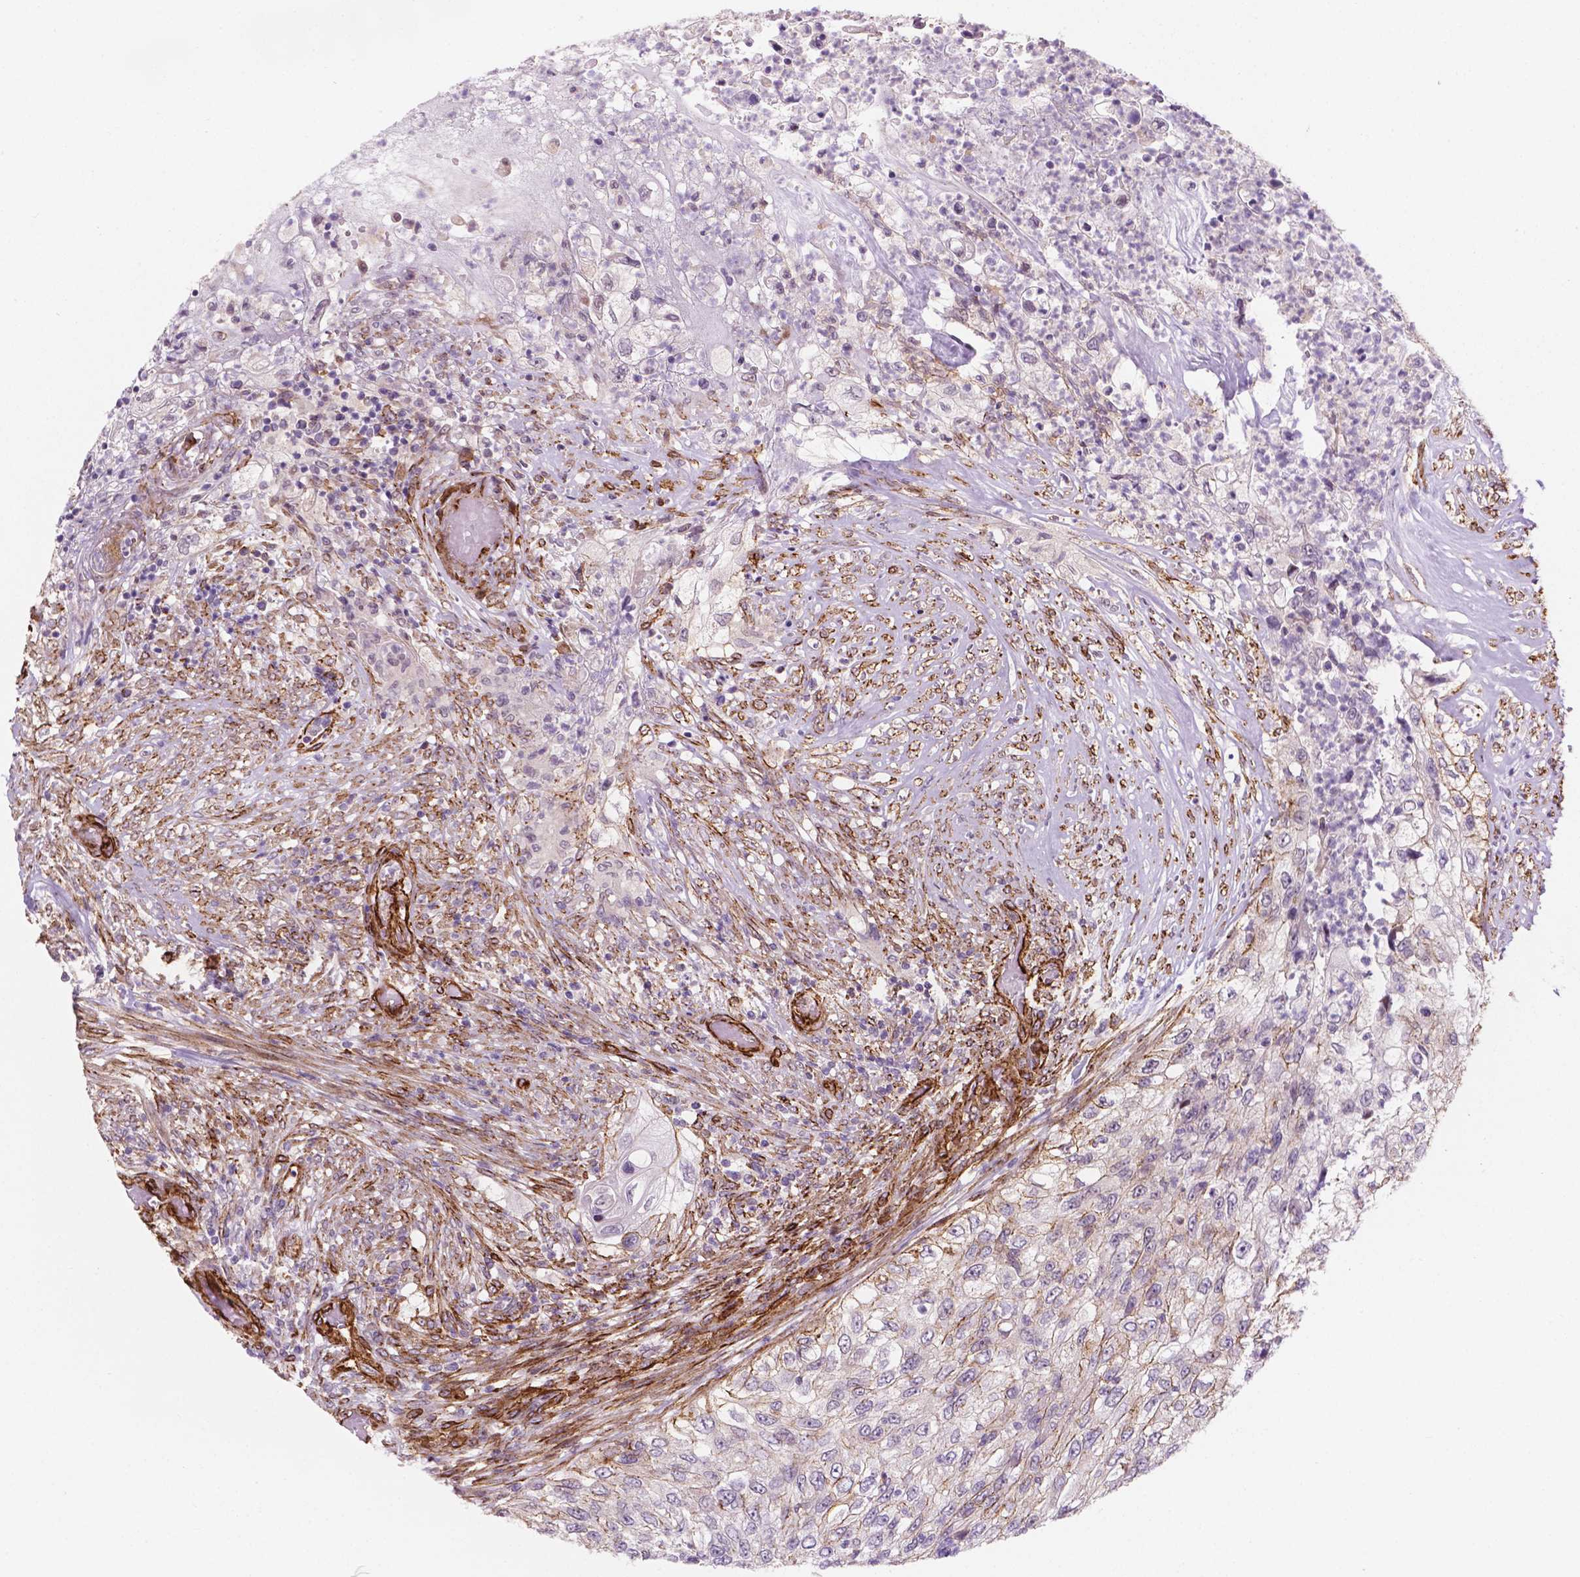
{"staining": {"intensity": "negative", "quantity": "none", "location": "none"}, "tissue": "urothelial cancer", "cell_type": "Tumor cells", "image_type": "cancer", "snomed": [{"axis": "morphology", "description": "Urothelial carcinoma, High grade"}, {"axis": "topography", "description": "Urinary bladder"}], "caption": "Urothelial carcinoma (high-grade) was stained to show a protein in brown. There is no significant expression in tumor cells.", "gene": "EGFL8", "patient": {"sex": "female", "age": 60}}